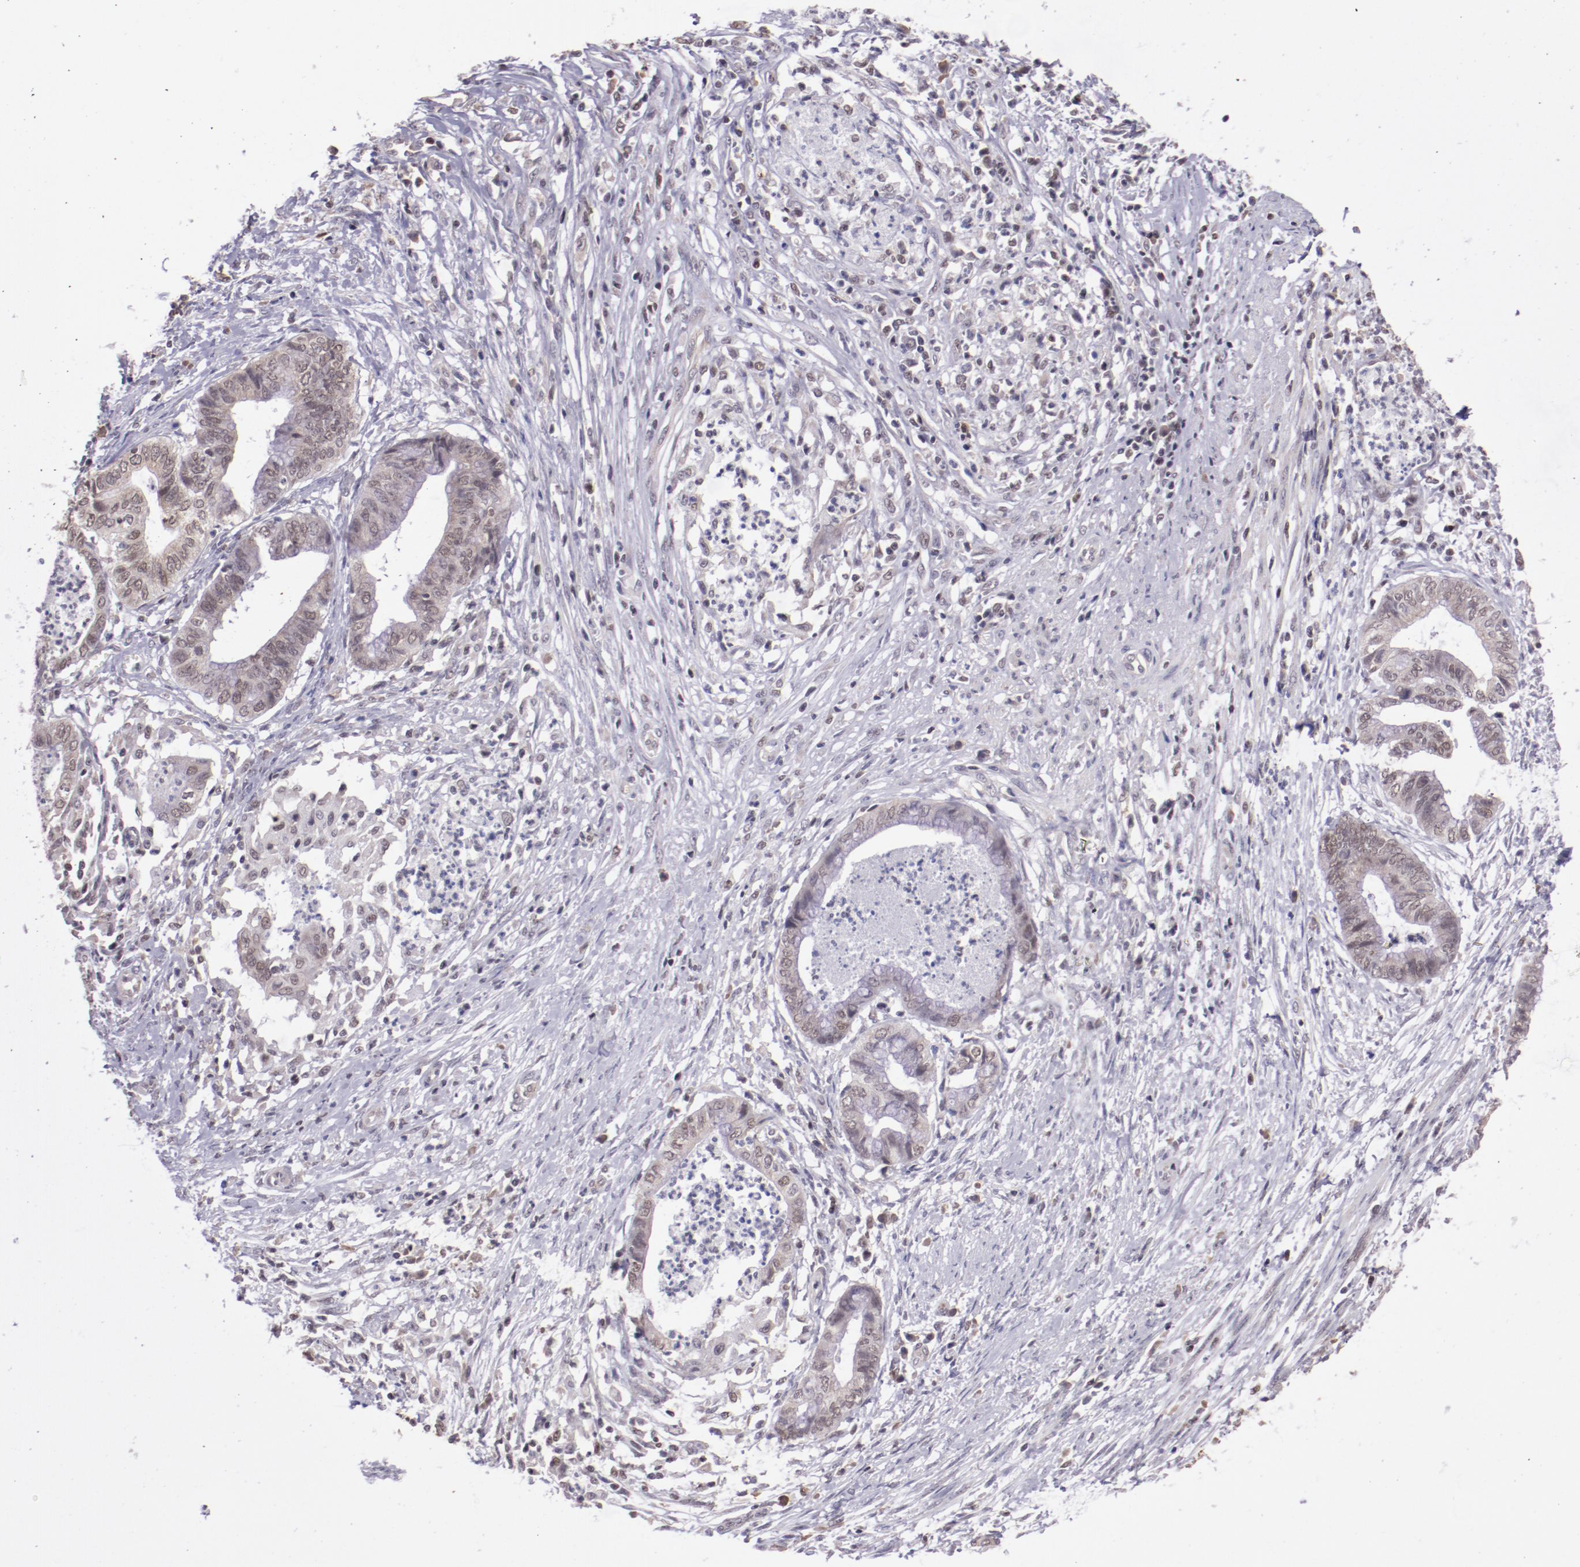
{"staining": {"intensity": "weak", "quantity": ">75%", "location": "cytoplasmic/membranous,nuclear"}, "tissue": "endometrial cancer", "cell_type": "Tumor cells", "image_type": "cancer", "snomed": [{"axis": "morphology", "description": "Necrosis, NOS"}, {"axis": "morphology", "description": "Adenocarcinoma, NOS"}, {"axis": "topography", "description": "Endometrium"}], "caption": "An image of human endometrial cancer stained for a protein demonstrates weak cytoplasmic/membranous and nuclear brown staining in tumor cells.", "gene": "ELF1", "patient": {"sex": "female", "age": 79}}